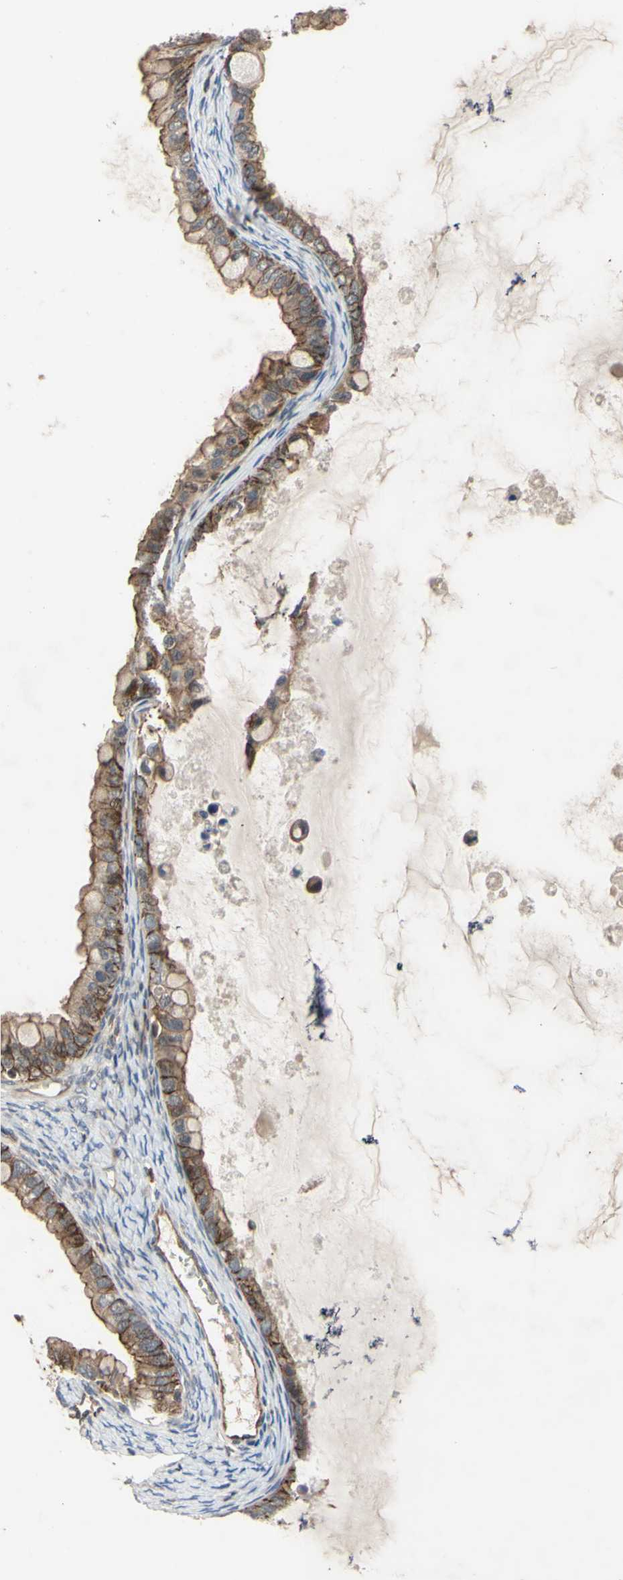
{"staining": {"intensity": "moderate", "quantity": ">75%", "location": "cytoplasmic/membranous"}, "tissue": "ovarian cancer", "cell_type": "Tumor cells", "image_type": "cancer", "snomed": [{"axis": "morphology", "description": "Cystadenocarcinoma, mucinous, NOS"}, {"axis": "topography", "description": "Ovary"}], "caption": "A brown stain labels moderate cytoplasmic/membranous expression of a protein in human mucinous cystadenocarcinoma (ovarian) tumor cells. (Stains: DAB in brown, nuclei in blue, Microscopy: brightfield microscopy at high magnification).", "gene": "XIAP", "patient": {"sex": "female", "age": 80}}